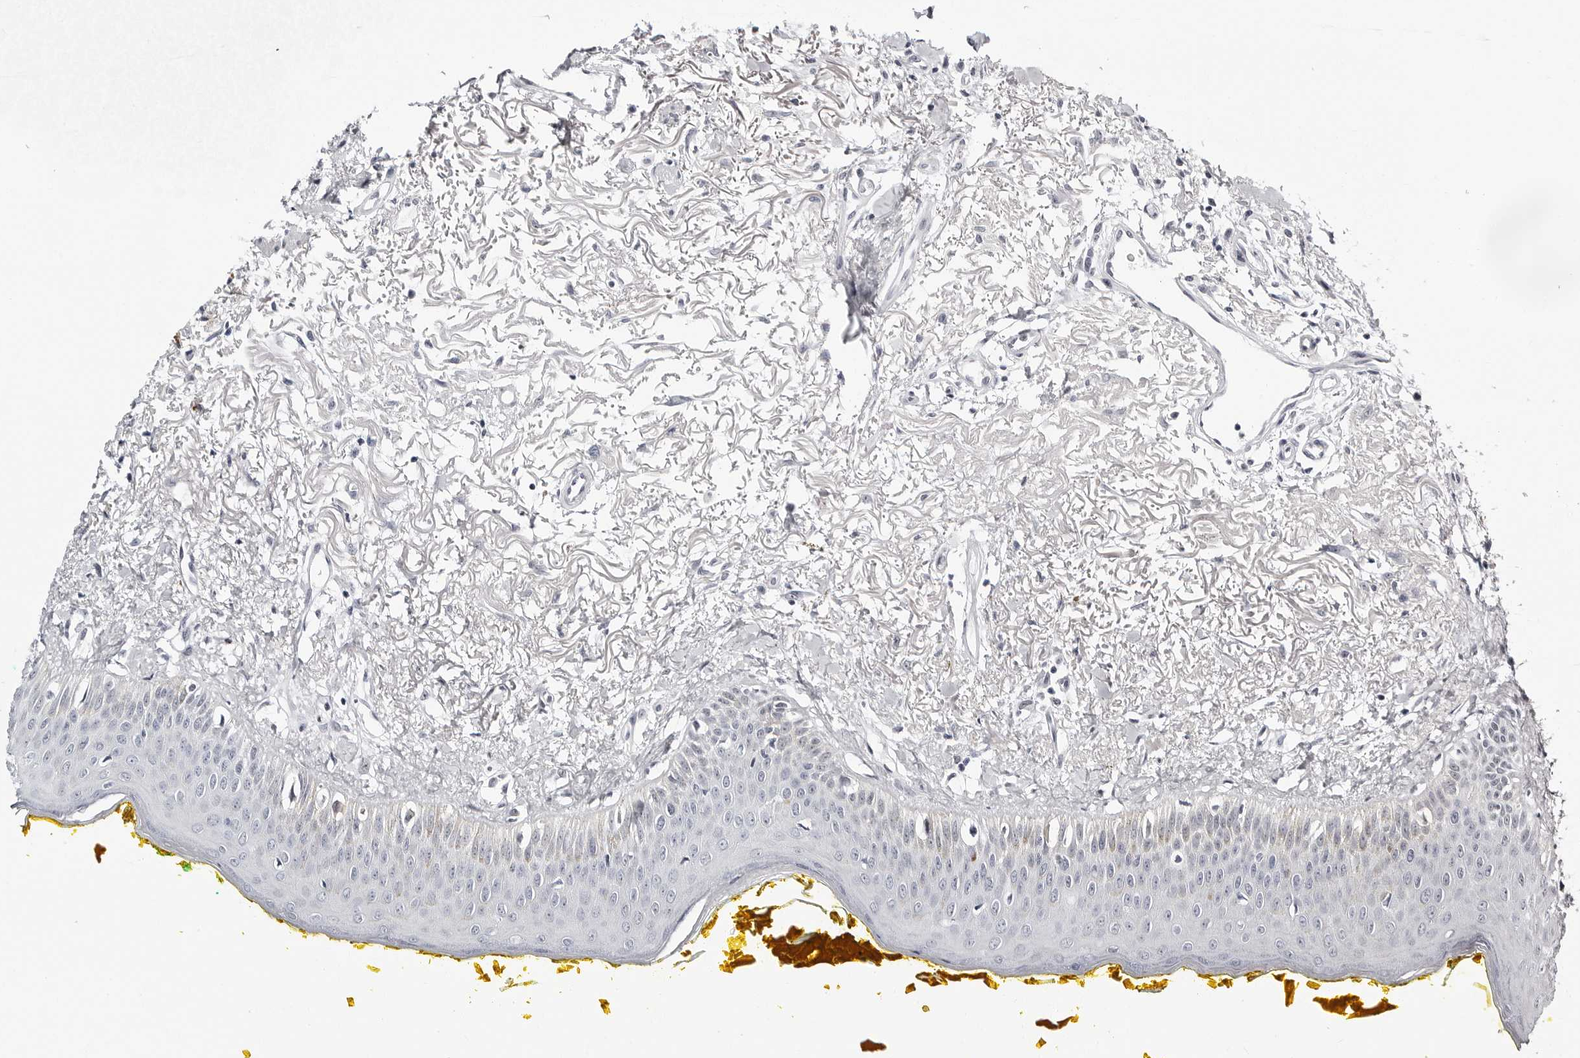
{"staining": {"intensity": "weak", "quantity": "<25%", "location": "nuclear"}, "tissue": "oral mucosa", "cell_type": "Squamous epithelial cells", "image_type": "normal", "snomed": [{"axis": "morphology", "description": "Normal tissue, NOS"}, {"axis": "topography", "description": "Oral tissue"}], "caption": "DAB (3,3'-diaminobenzidine) immunohistochemical staining of normal oral mucosa demonstrates no significant expression in squamous epithelial cells.", "gene": "VEZF1", "patient": {"sex": "female", "age": 70}}